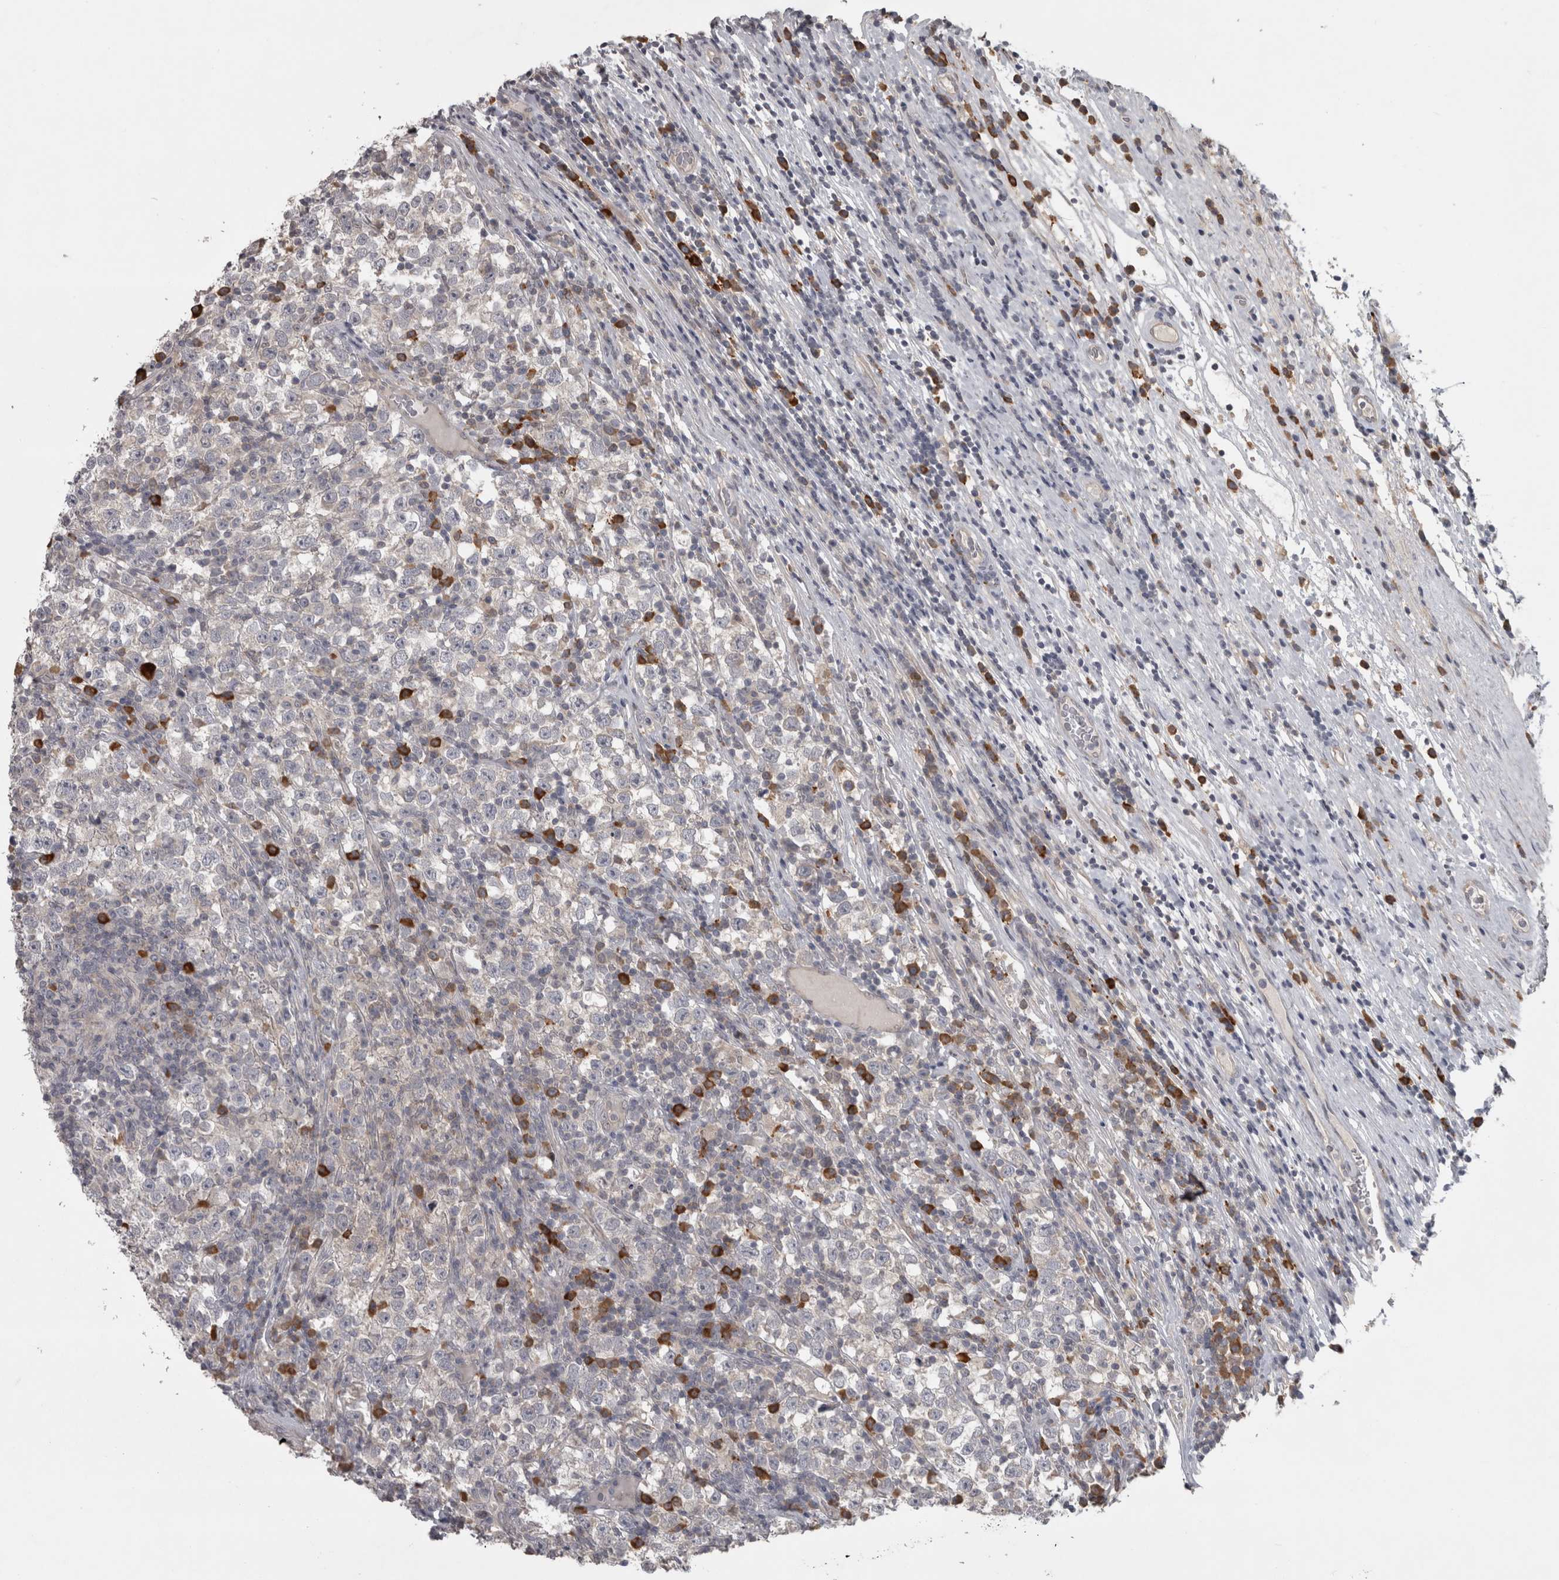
{"staining": {"intensity": "negative", "quantity": "none", "location": "none"}, "tissue": "testis cancer", "cell_type": "Tumor cells", "image_type": "cancer", "snomed": [{"axis": "morphology", "description": "Normal tissue, NOS"}, {"axis": "morphology", "description": "Seminoma, NOS"}, {"axis": "topography", "description": "Testis"}], "caption": "This is a histopathology image of immunohistochemistry staining of testis cancer (seminoma), which shows no staining in tumor cells. (DAB immunohistochemistry, high magnification).", "gene": "SLCO5A1", "patient": {"sex": "male", "age": 43}}